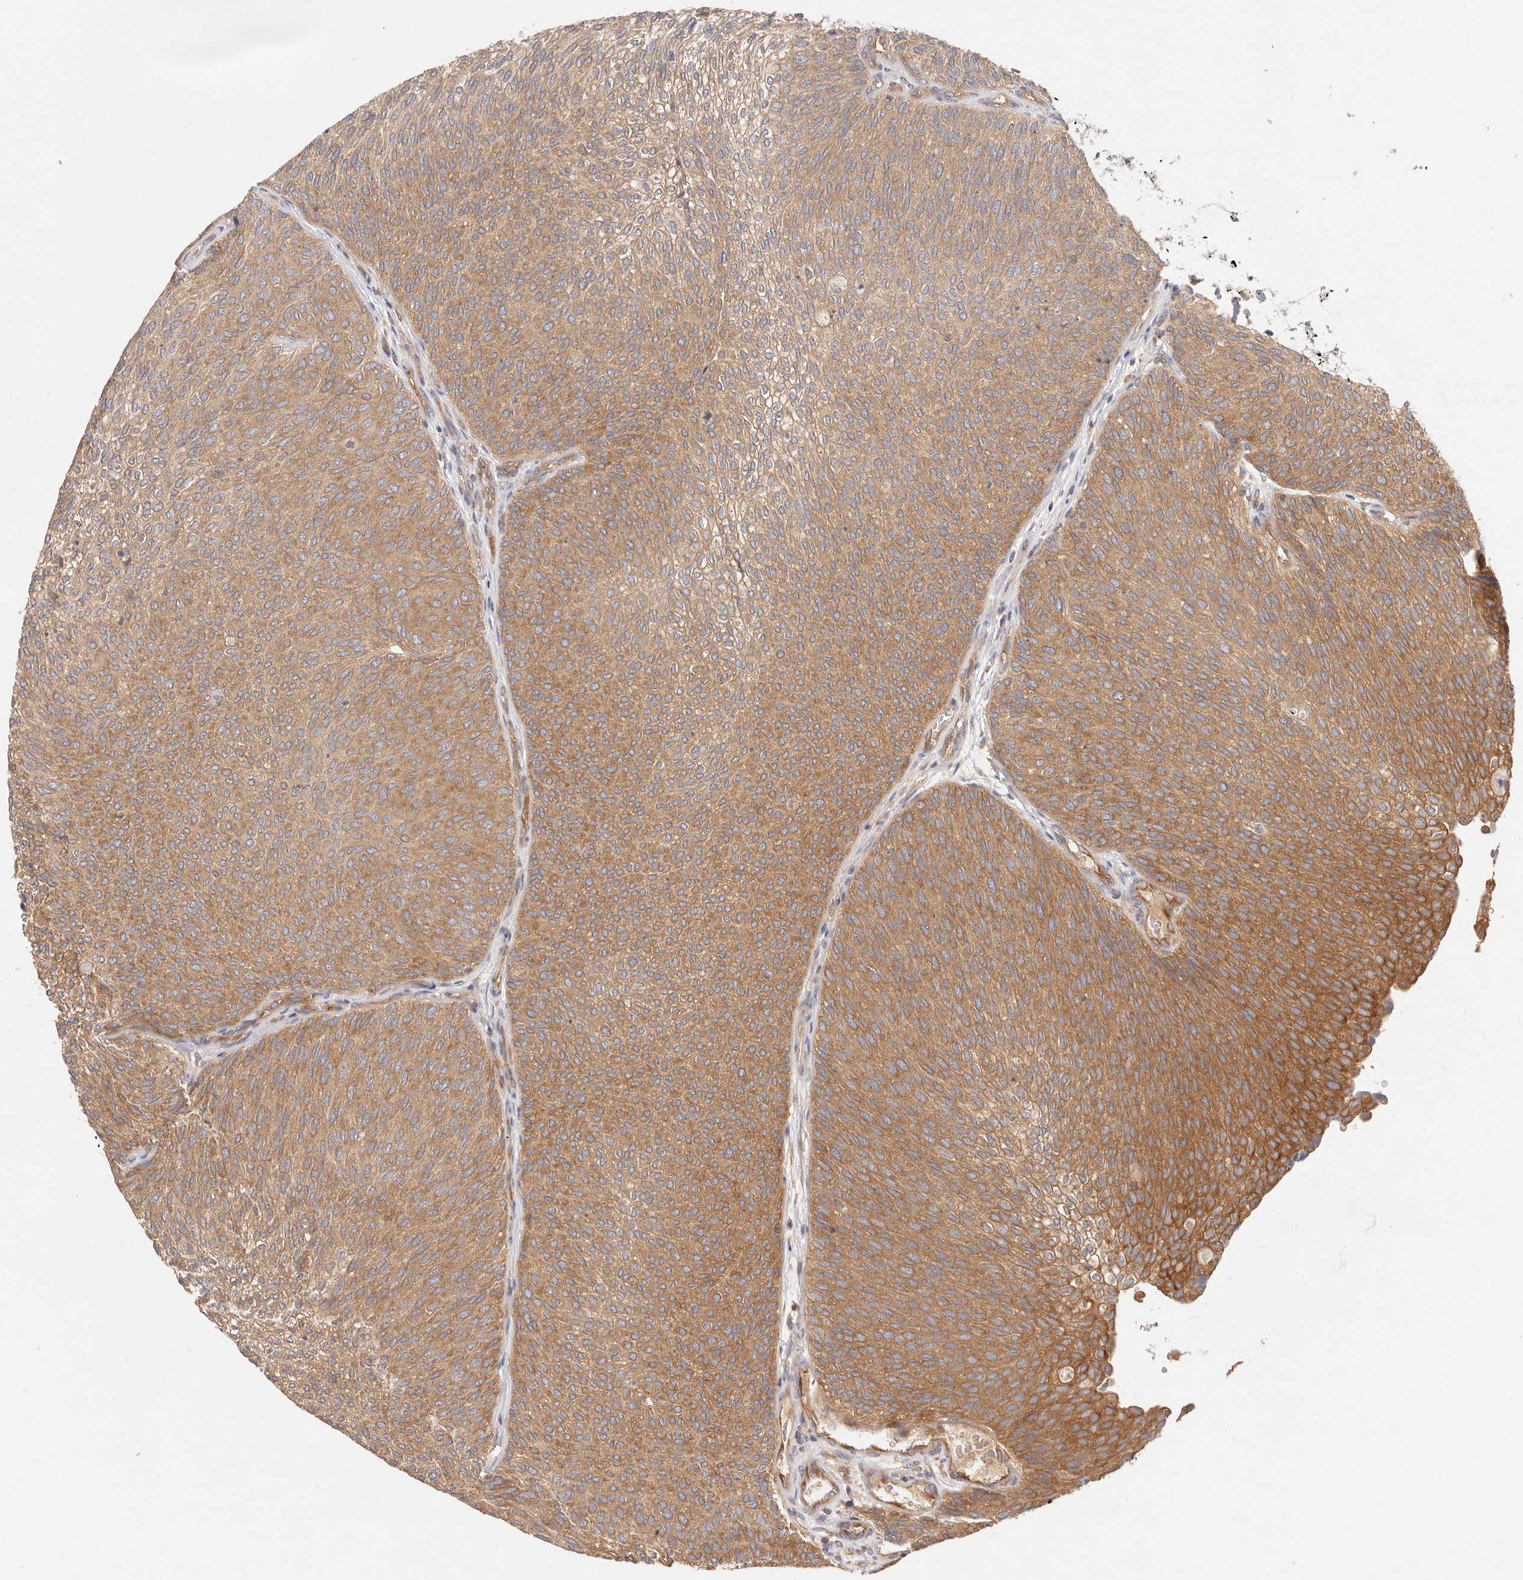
{"staining": {"intensity": "moderate", "quantity": ">75%", "location": "cytoplasmic/membranous"}, "tissue": "urothelial cancer", "cell_type": "Tumor cells", "image_type": "cancer", "snomed": [{"axis": "morphology", "description": "Urothelial carcinoma, Low grade"}, {"axis": "topography", "description": "Urinary bladder"}], "caption": "Human urothelial cancer stained with a protein marker displays moderate staining in tumor cells.", "gene": "KCMF1", "patient": {"sex": "female", "age": 79}}